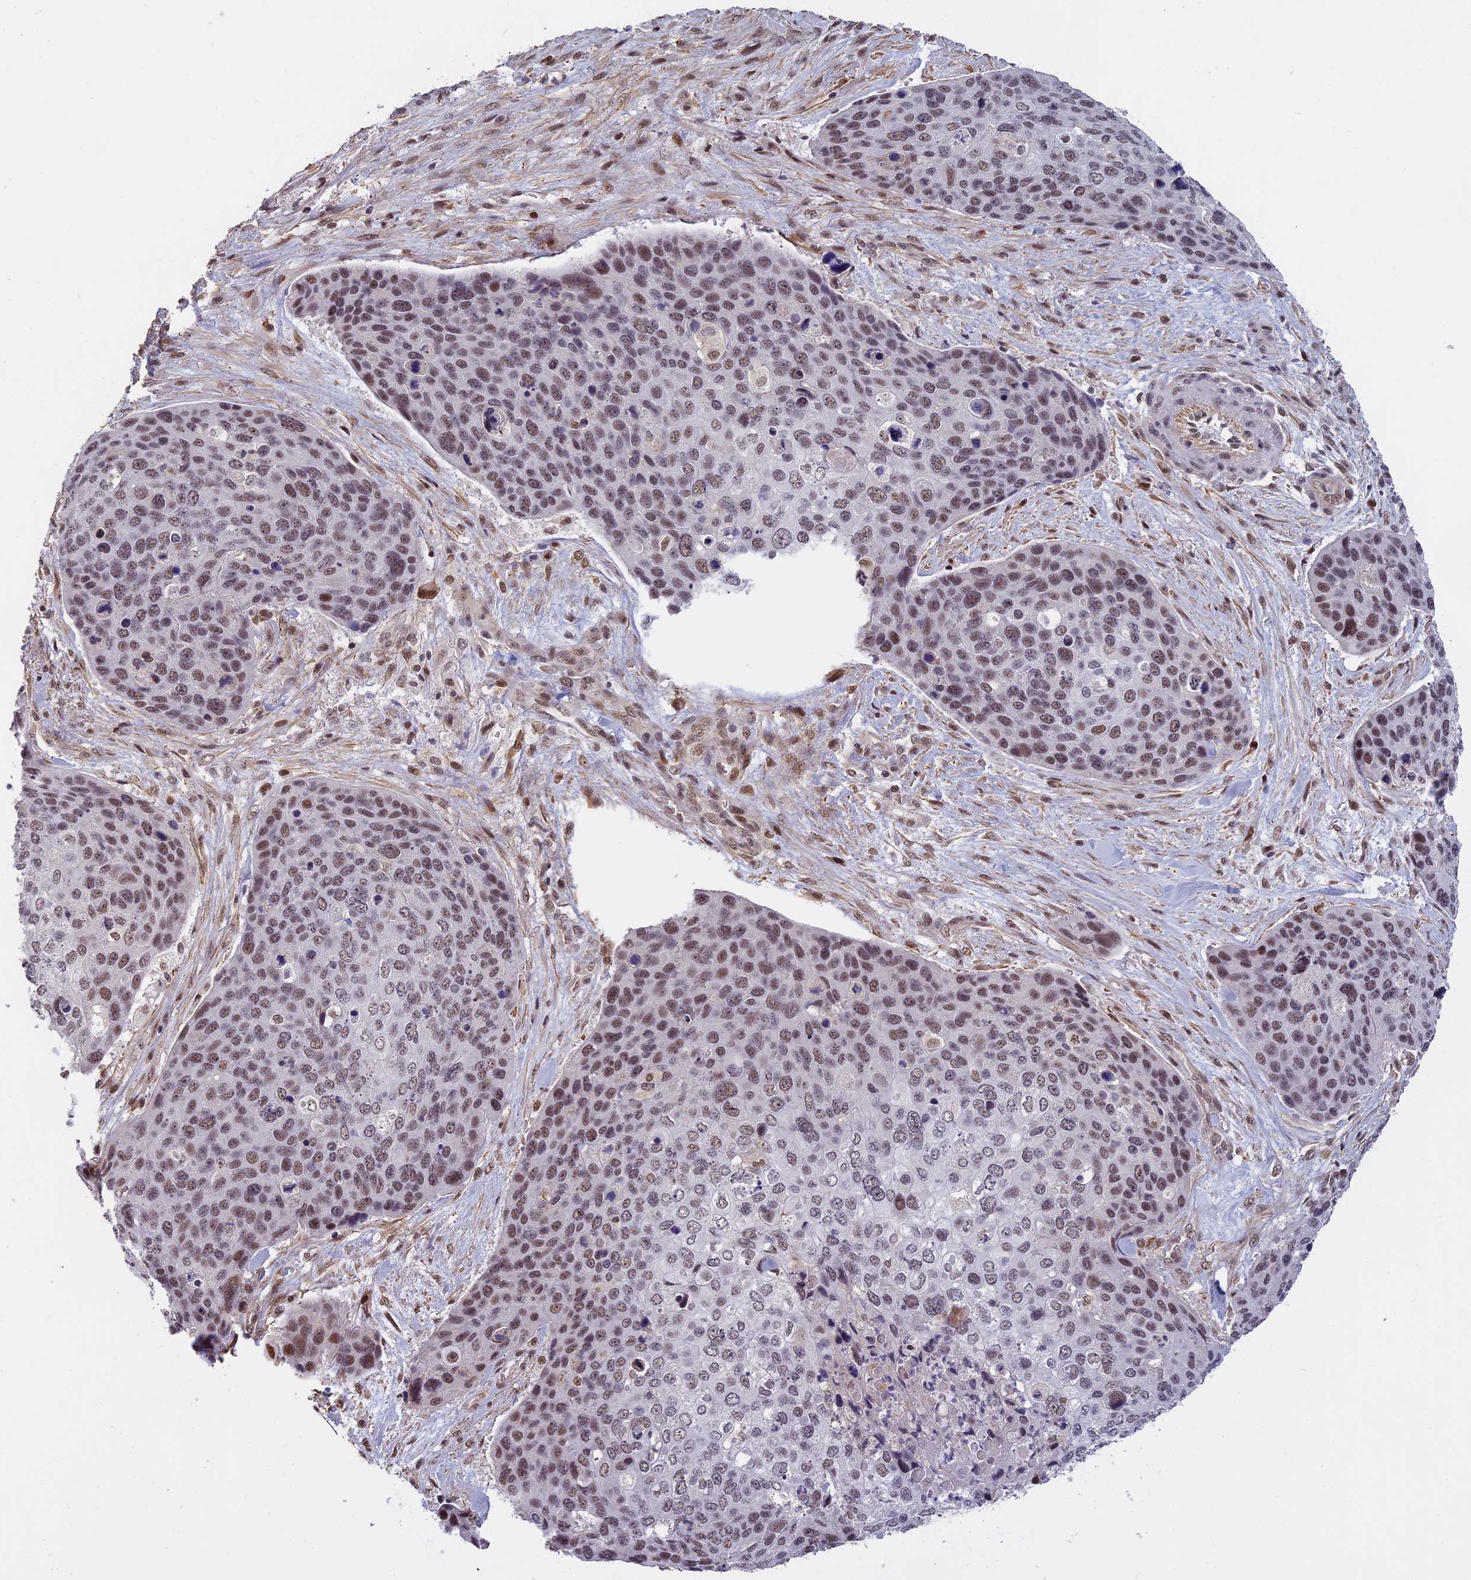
{"staining": {"intensity": "moderate", "quantity": "25%-75%", "location": "nuclear"}, "tissue": "skin cancer", "cell_type": "Tumor cells", "image_type": "cancer", "snomed": [{"axis": "morphology", "description": "Basal cell carcinoma"}, {"axis": "topography", "description": "Skin"}], "caption": "High-power microscopy captured an immunohistochemistry micrograph of skin cancer, revealing moderate nuclear staining in about 25%-75% of tumor cells.", "gene": "MORF4L1", "patient": {"sex": "female", "age": 74}}